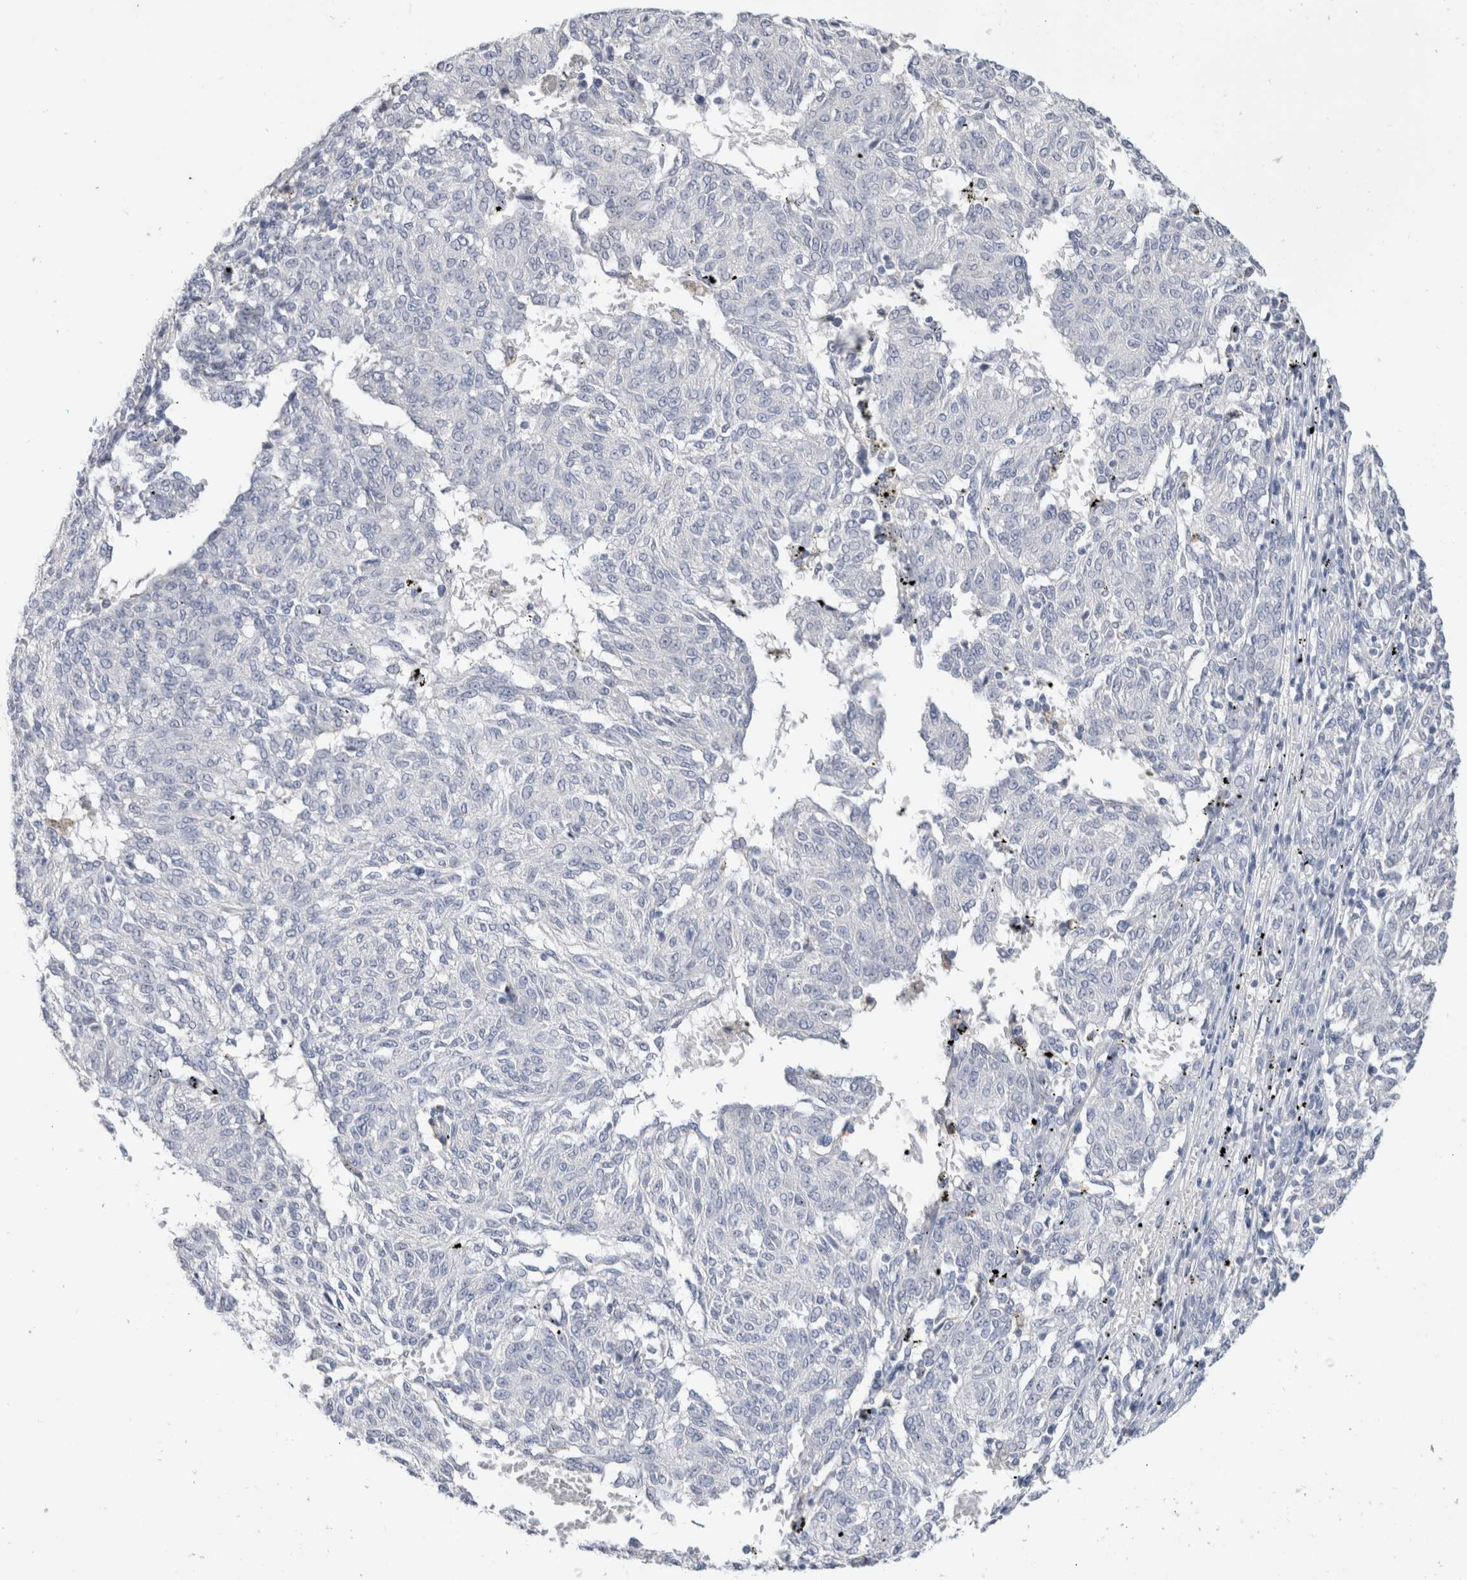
{"staining": {"intensity": "negative", "quantity": "none", "location": "none"}, "tissue": "melanoma", "cell_type": "Tumor cells", "image_type": "cancer", "snomed": [{"axis": "morphology", "description": "Malignant melanoma, NOS"}, {"axis": "topography", "description": "Skin"}], "caption": "Immunohistochemistry (IHC) of malignant melanoma displays no positivity in tumor cells.", "gene": "BCAN", "patient": {"sex": "female", "age": 72}}